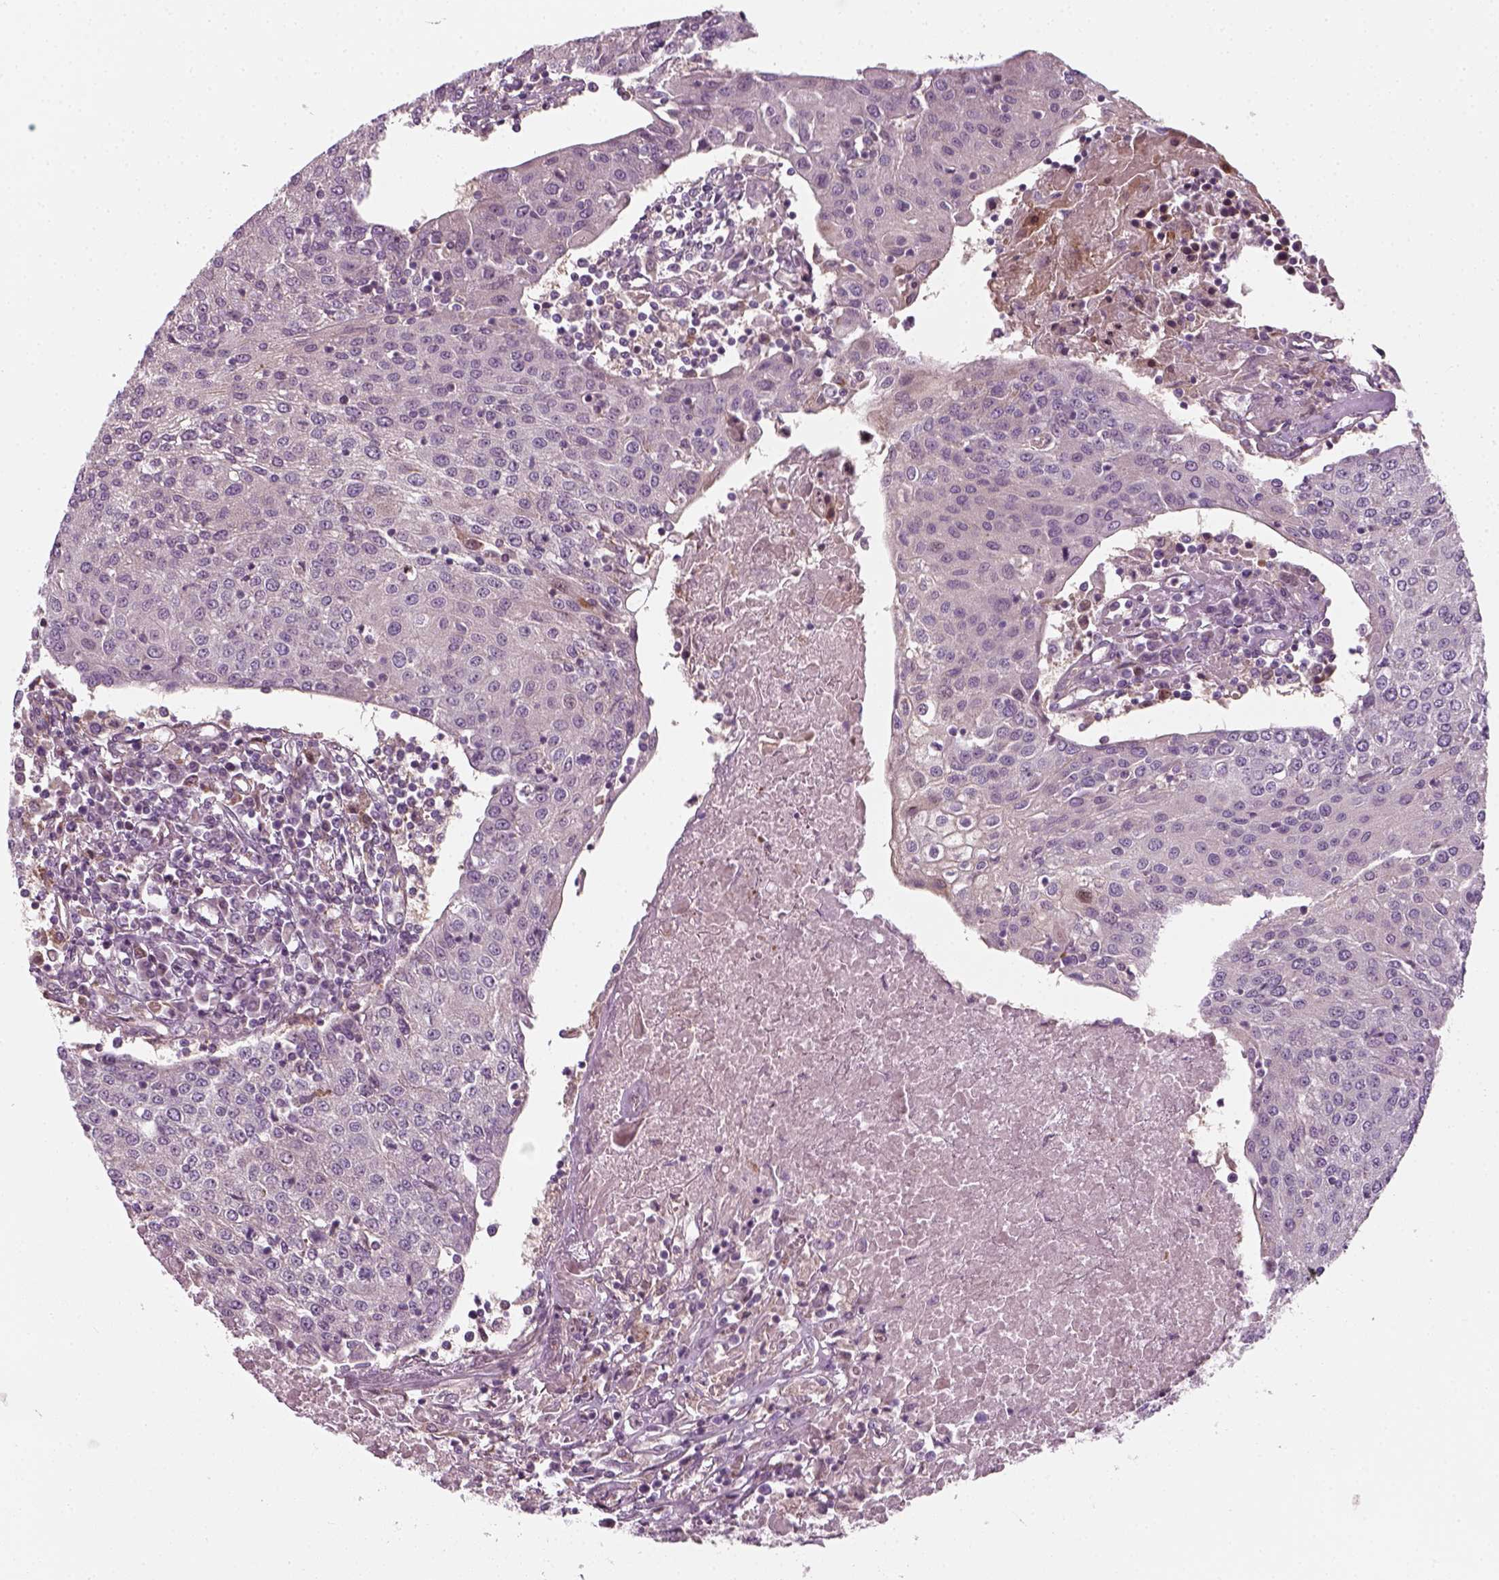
{"staining": {"intensity": "negative", "quantity": "none", "location": "none"}, "tissue": "urothelial cancer", "cell_type": "Tumor cells", "image_type": "cancer", "snomed": [{"axis": "morphology", "description": "Urothelial carcinoma, High grade"}, {"axis": "topography", "description": "Urinary bladder"}], "caption": "High-grade urothelial carcinoma was stained to show a protein in brown. There is no significant expression in tumor cells.", "gene": "DNASE1L1", "patient": {"sex": "female", "age": 85}}